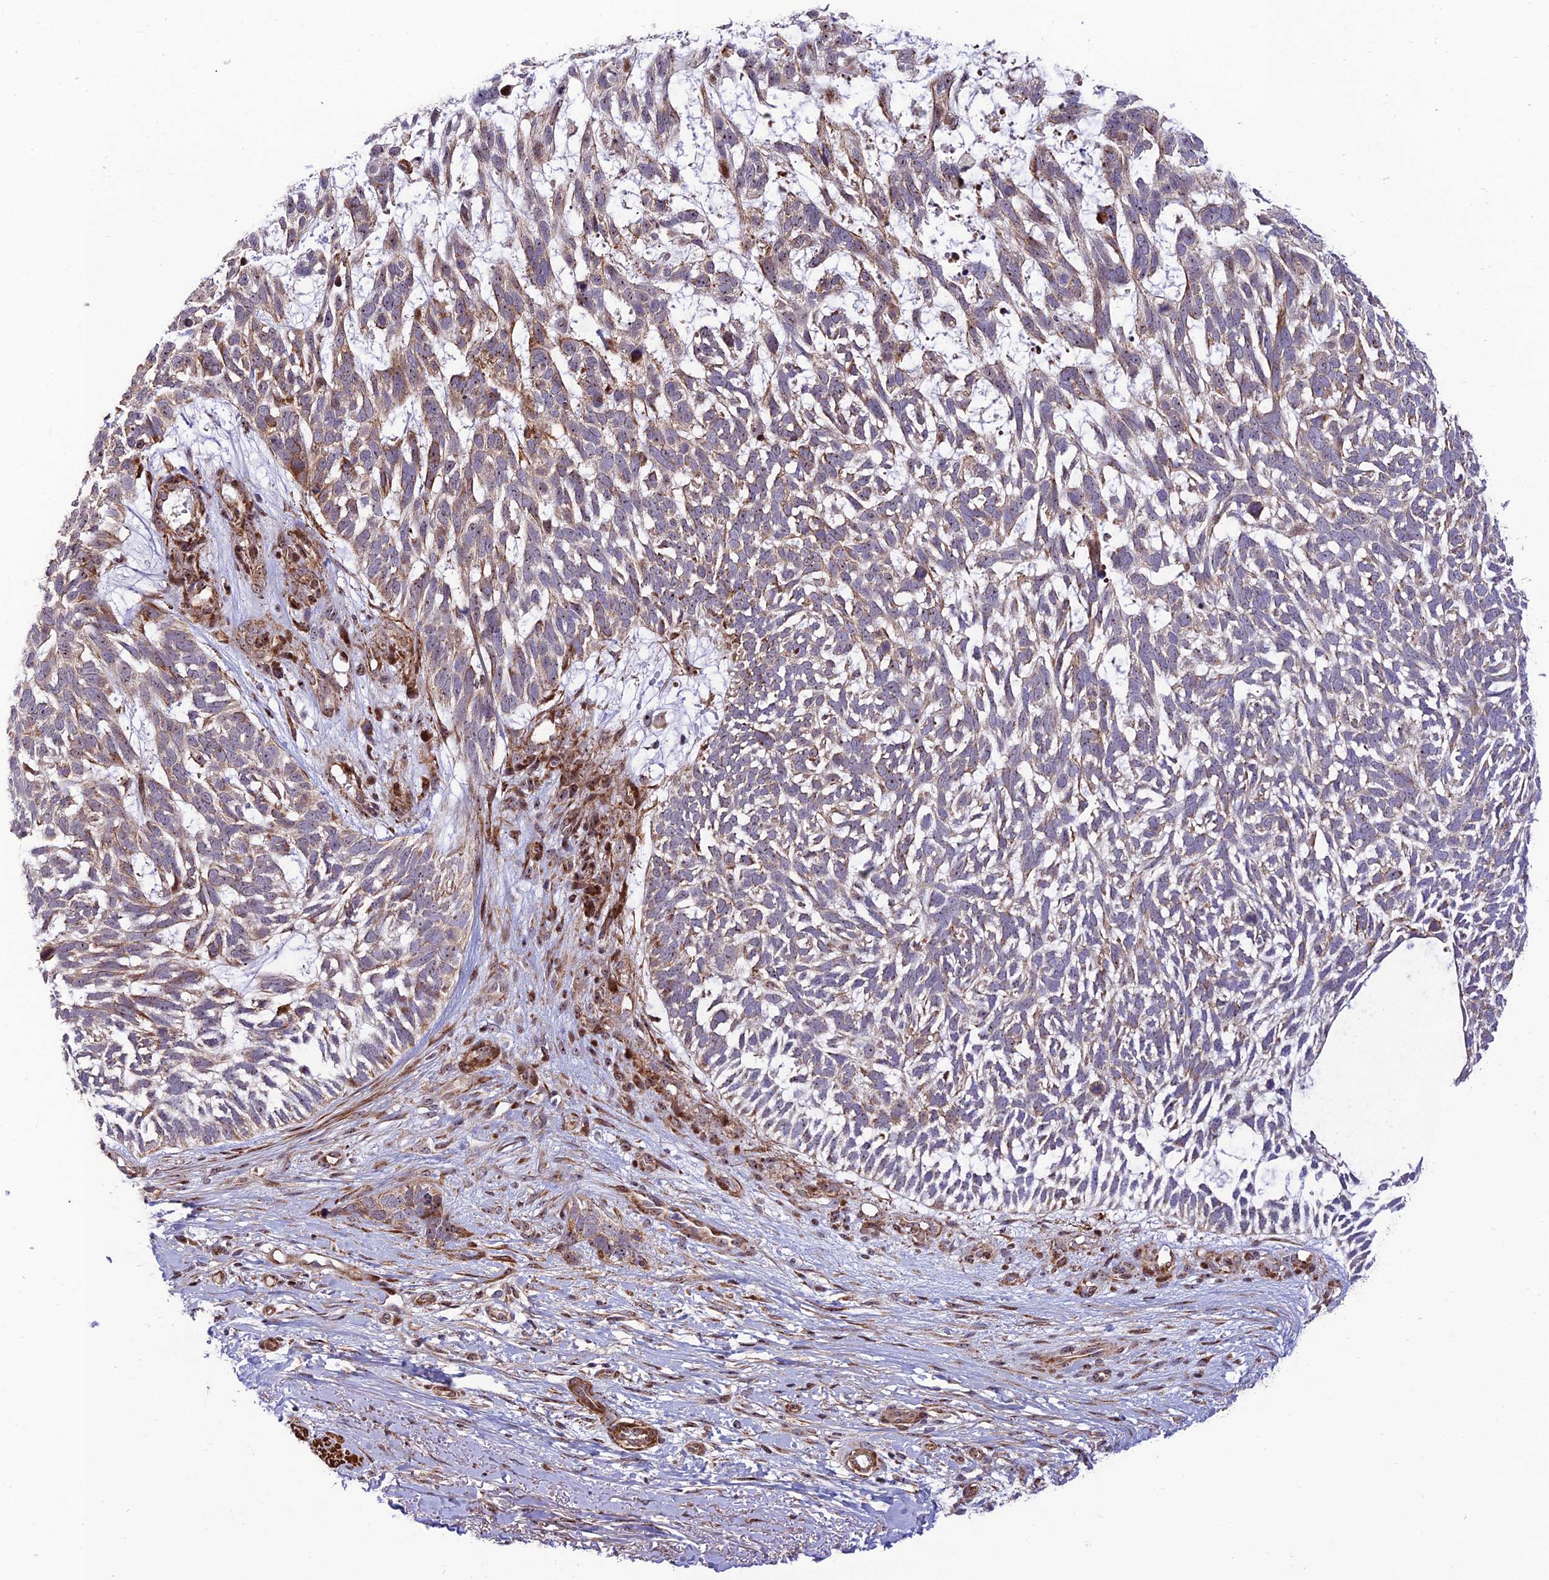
{"staining": {"intensity": "moderate", "quantity": "<25%", "location": "cytoplasmic/membranous"}, "tissue": "skin cancer", "cell_type": "Tumor cells", "image_type": "cancer", "snomed": [{"axis": "morphology", "description": "Basal cell carcinoma"}, {"axis": "topography", "description": "Skin"}], "caption": "Approximately <25% of tumor cells in basal cell carcinoma (skin) demonstrate moderate cytoplasmic/membranous protein positivity as visualized by brown immunohistochemical staining.", "gene": "KBTBD7", "patient": {"sex": "male", "age": 88}}